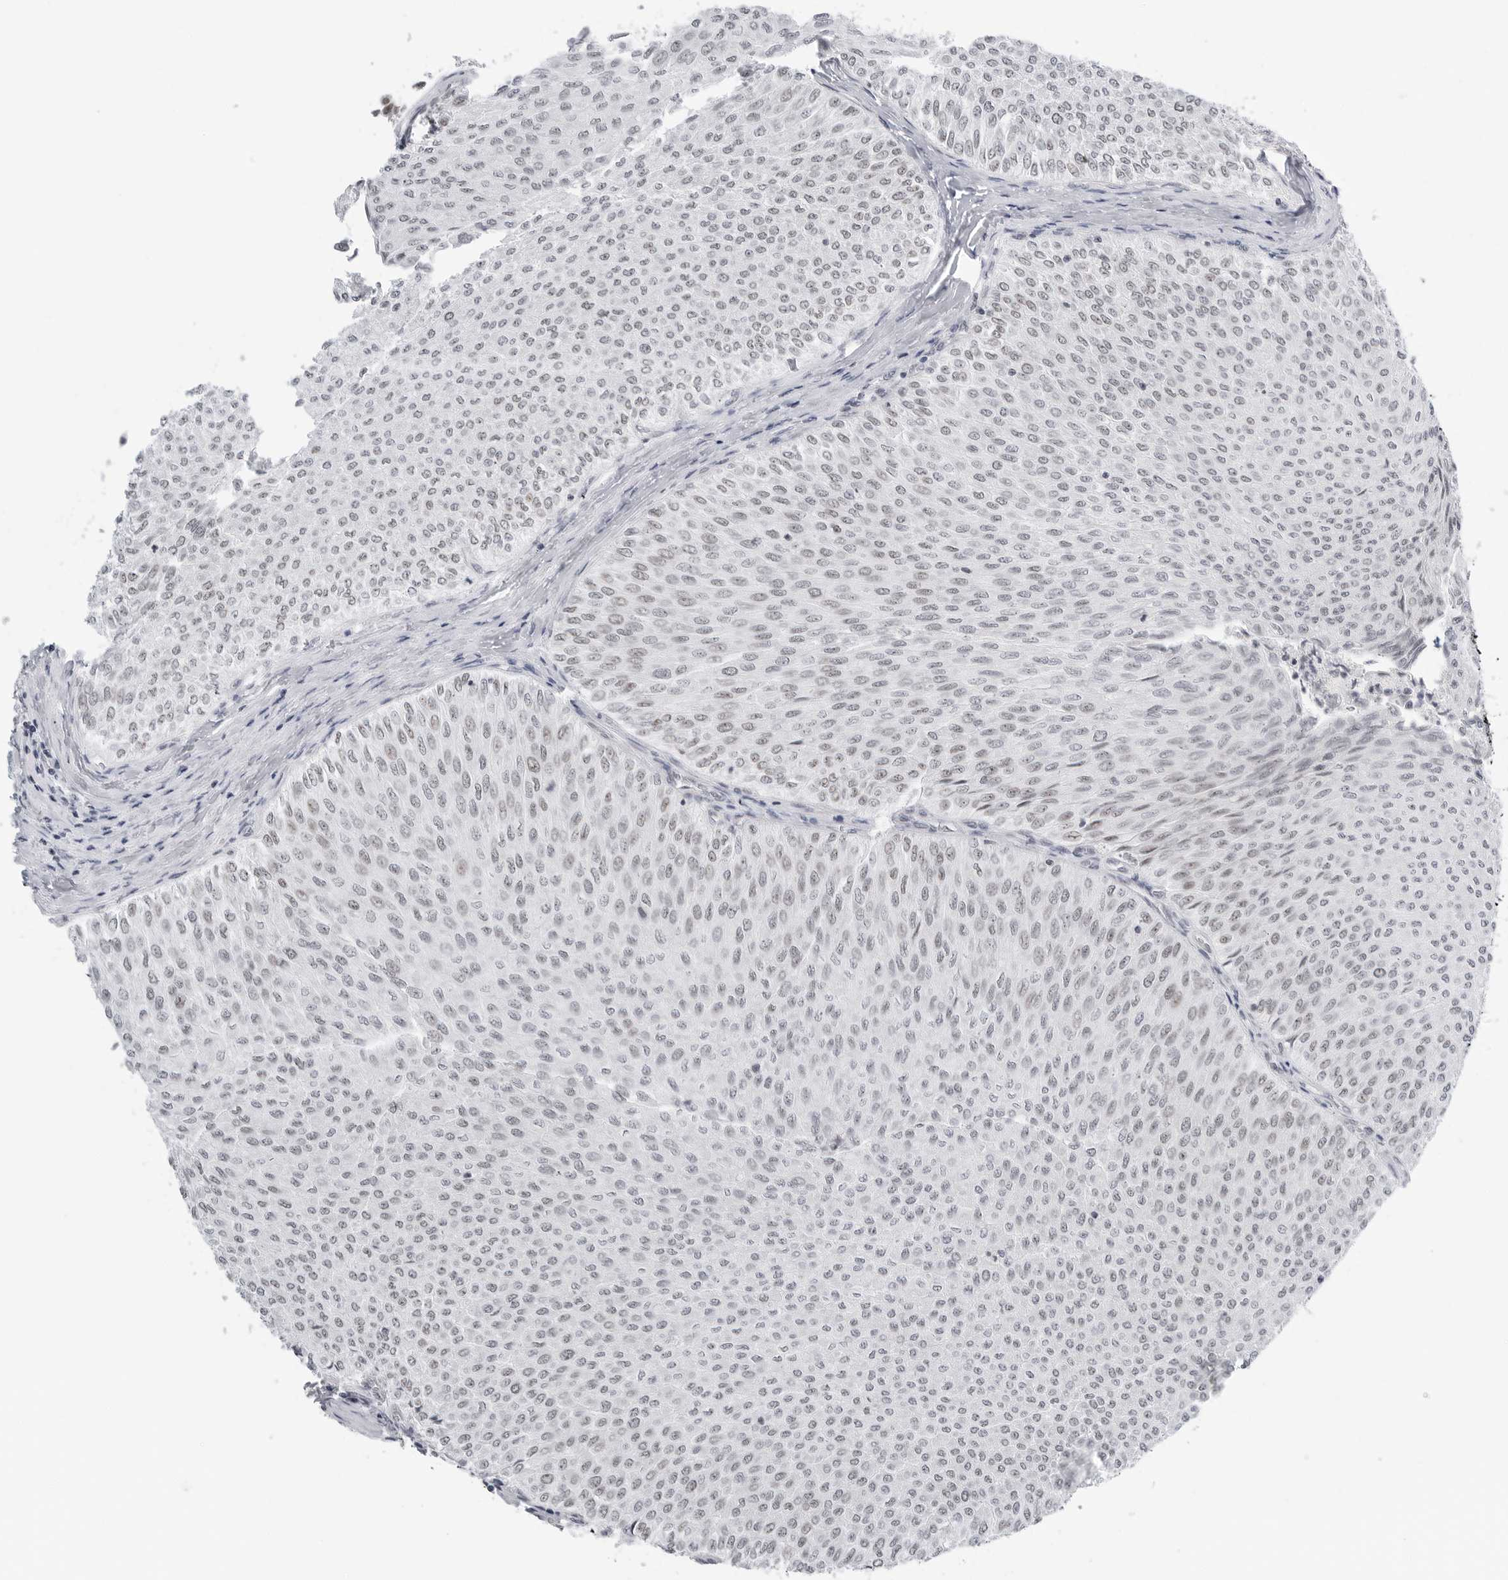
{"staining": {"intensity": "weak", "quantity": "<25%", "location": "nuclear"}, "tissue": "urothelial cancer", "cell_type": "Tumor cells", "image_type": "cancer", "snomed": [{"axis": "morphology", "description": "Urothelial carcinoma, Low grade"}, {"axis": "topography", "description": "Urinary bladder"}], "caption": "Immunohistochemical staining of urothelial cancer exhibits no significant staining in tumor cells. The staining is performed using DAB (3,3'-diaminobenzidine) brown chromogen with nuclei counter-stained in using hematoxylin.", "gene": "WRAP53", "patient": {"sex": "male", "age": 78}}